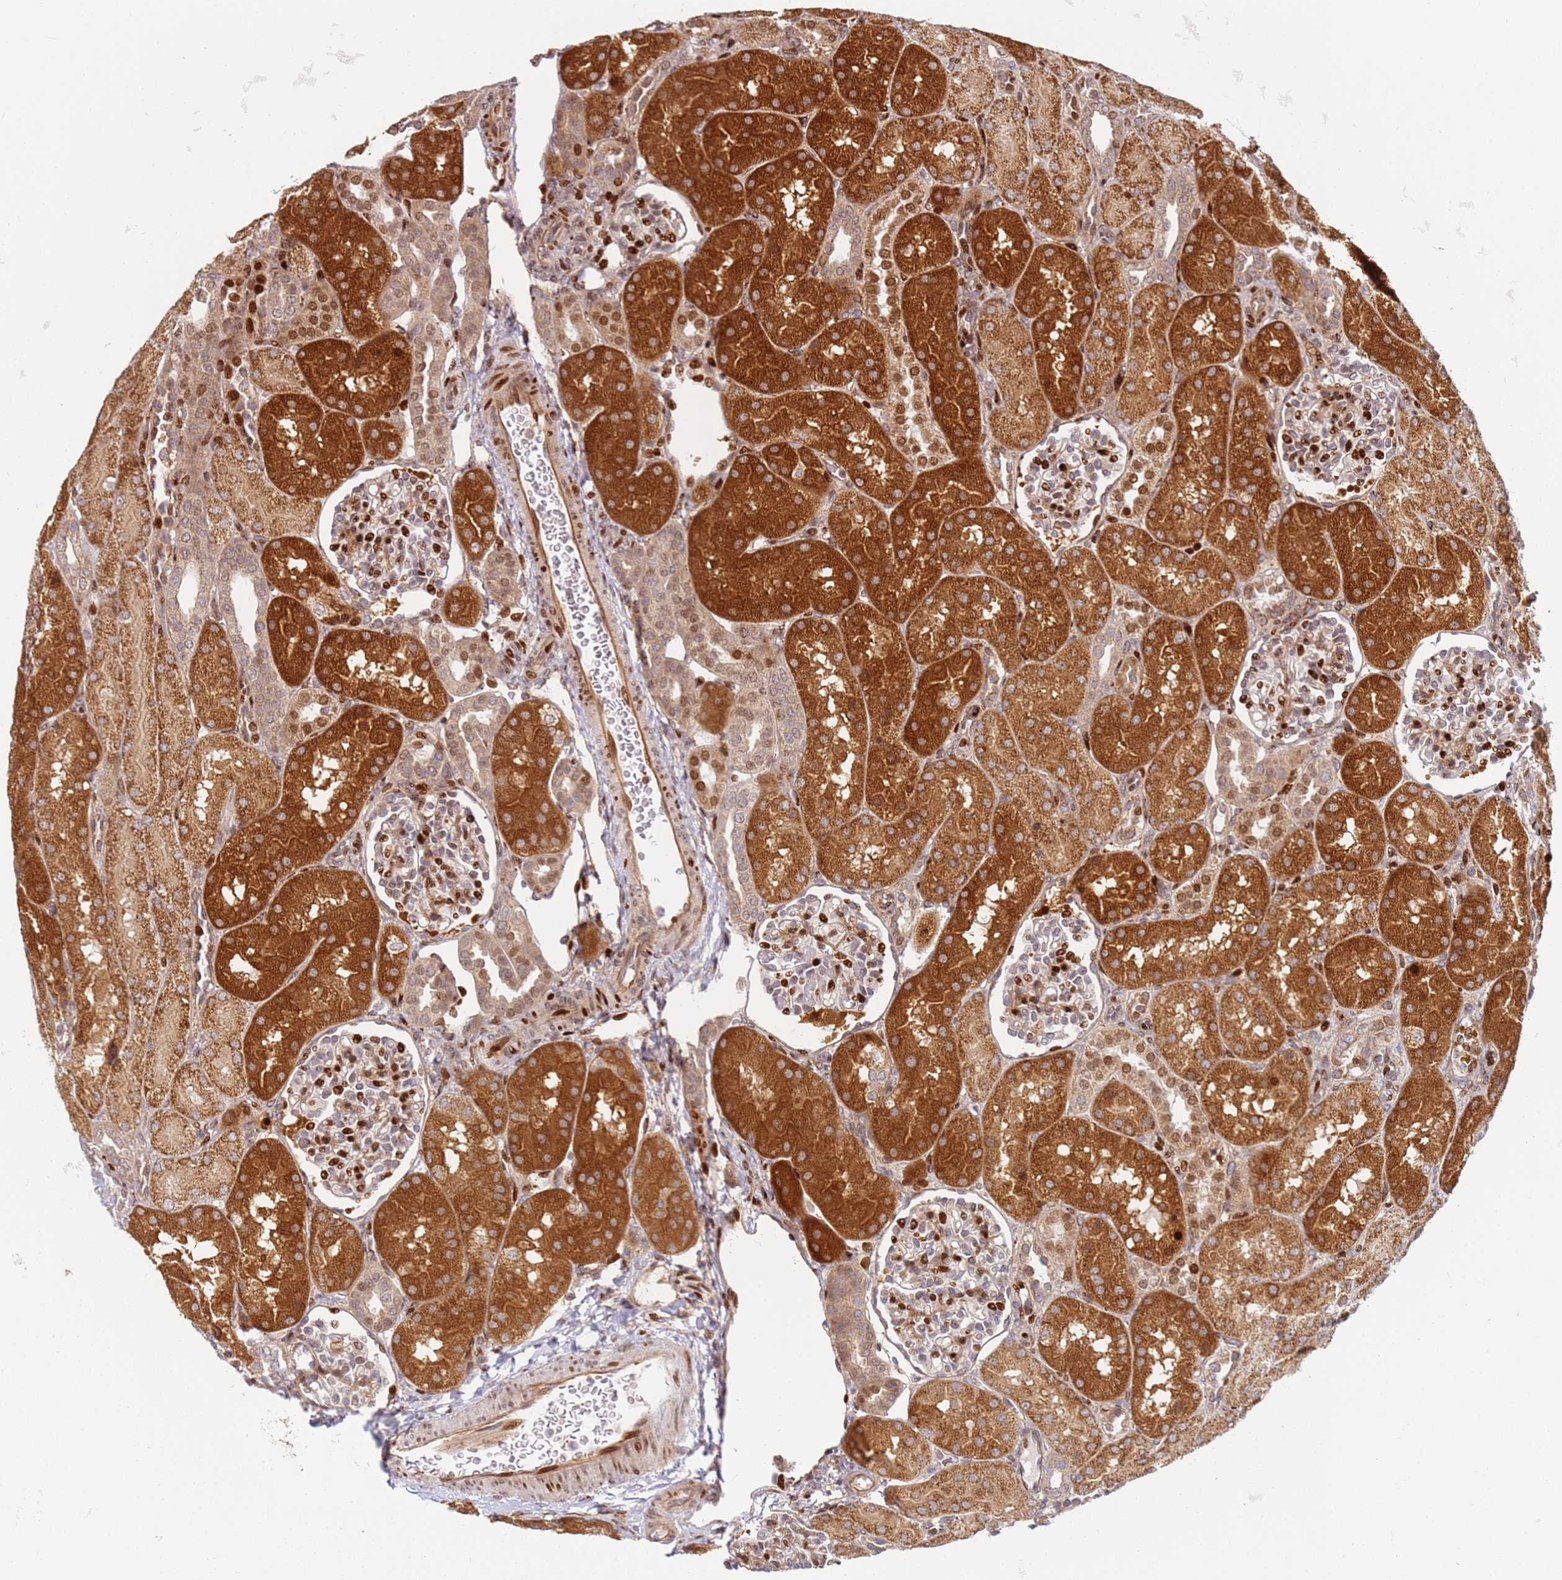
{"staining": {"intensity": "strong", "quantity": "25%-75%", "location": "nuclear"}, "tissue": "kidney", "cell_type": "Cells in glomeruli", "image_type": "normal", "snomed": [{"axis": "morphology", "description": "Normal tissue, NOS"}, {"axis": "topography", "description": "Kidney"}], "caption": "IHC staining of benign kidney, which exhibits high levels of strong nuclear expression in approximately 25%-75% of cells in glomeruli indicating strong nuclear protein staining. The staining was performed using DAB (brown) for protein detection and nuclei were counterstained in hematoxylin (blue).", "gene": "TMEM233", "patient": {"sex": "male", "age": 1}}